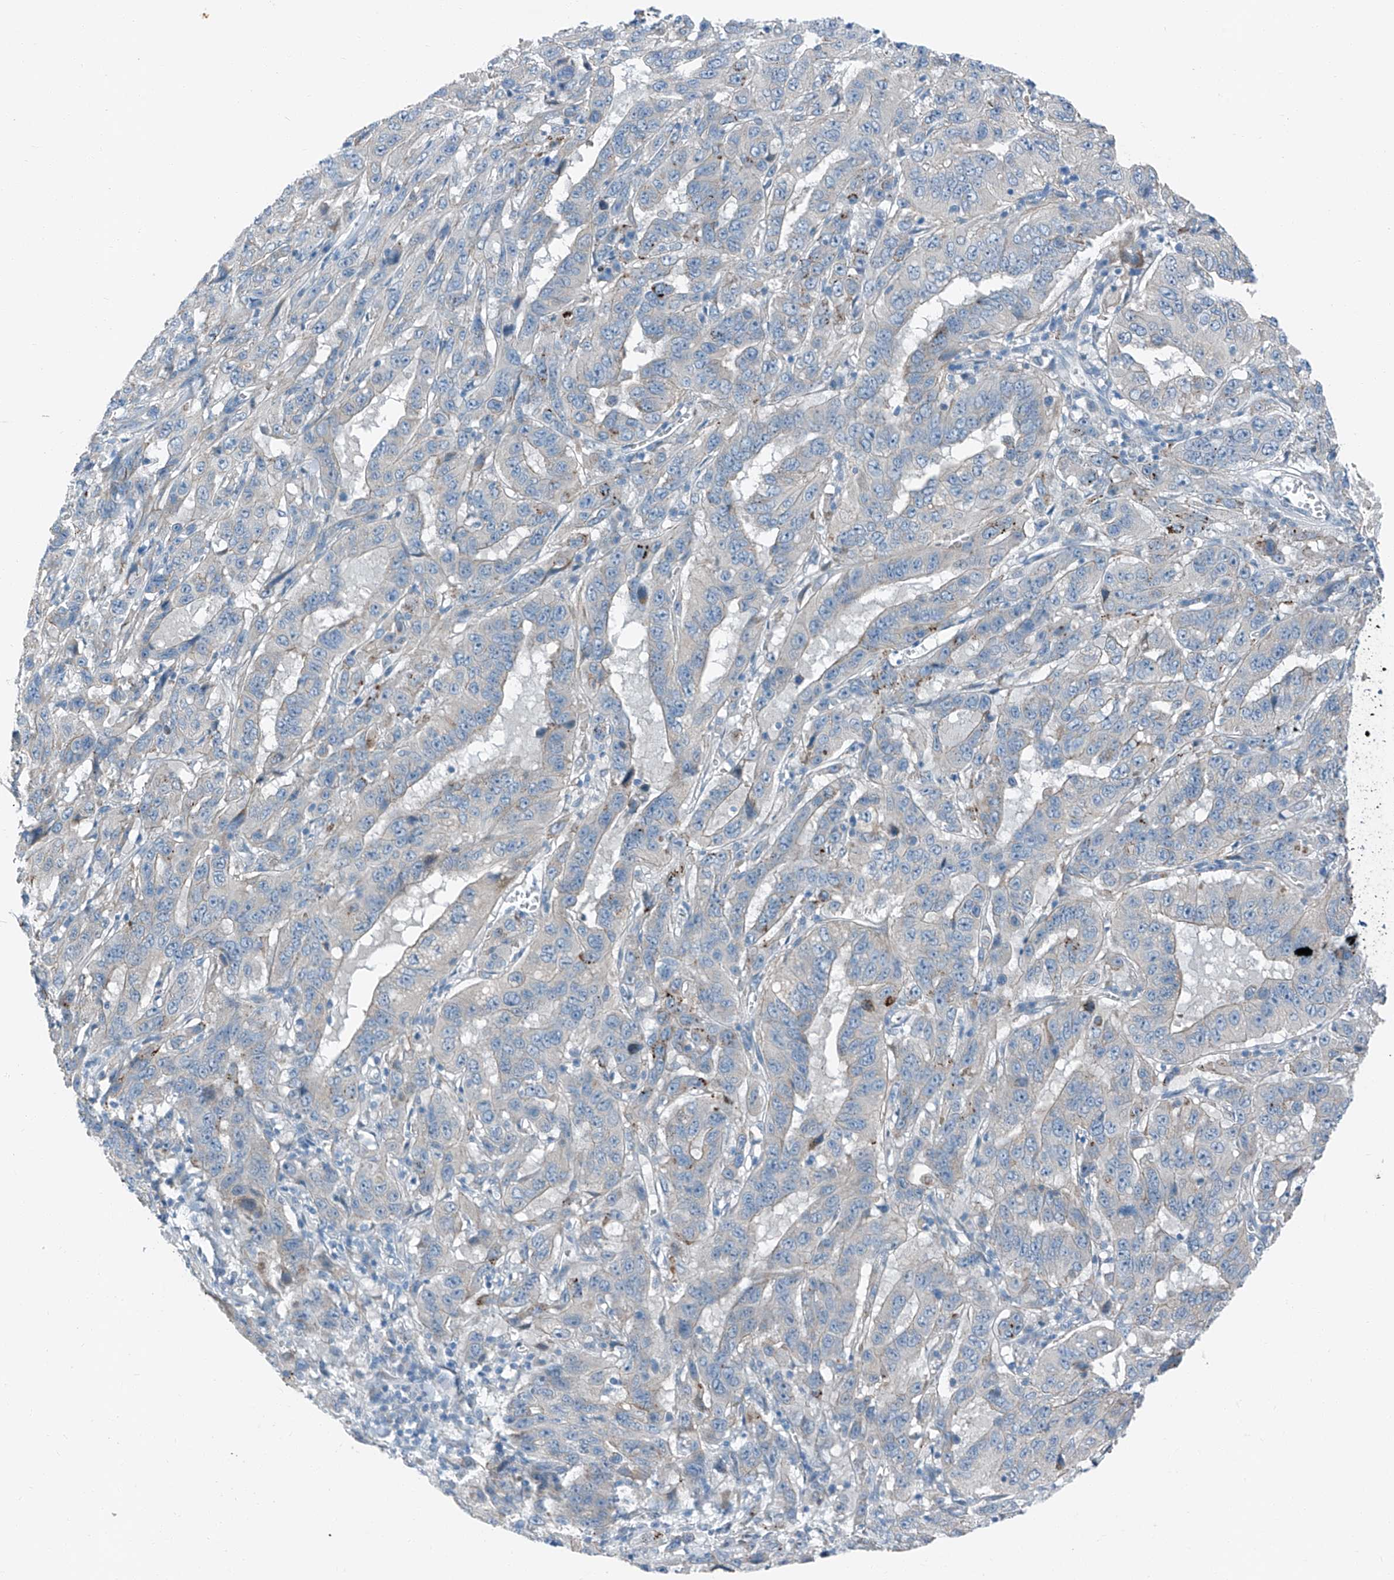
{"staining": {"intensity": "negative", "quantity": "none", "location": "none"}, "tissue": "pancreatic cancer", "cell_type": "Tumor cells", "image_type": "cancer", "snomed": [{"axis": "morphology", "description": "Adenocarcinoma, NOS"}, {"axis": "topography", "description": "Pancreas"}], "caption": "There is no significant staining in tumor cells of adenocarcinoma (pancreatic).", "gene": "MDGA1", "patient": {"sex": "male", "age": 63}}